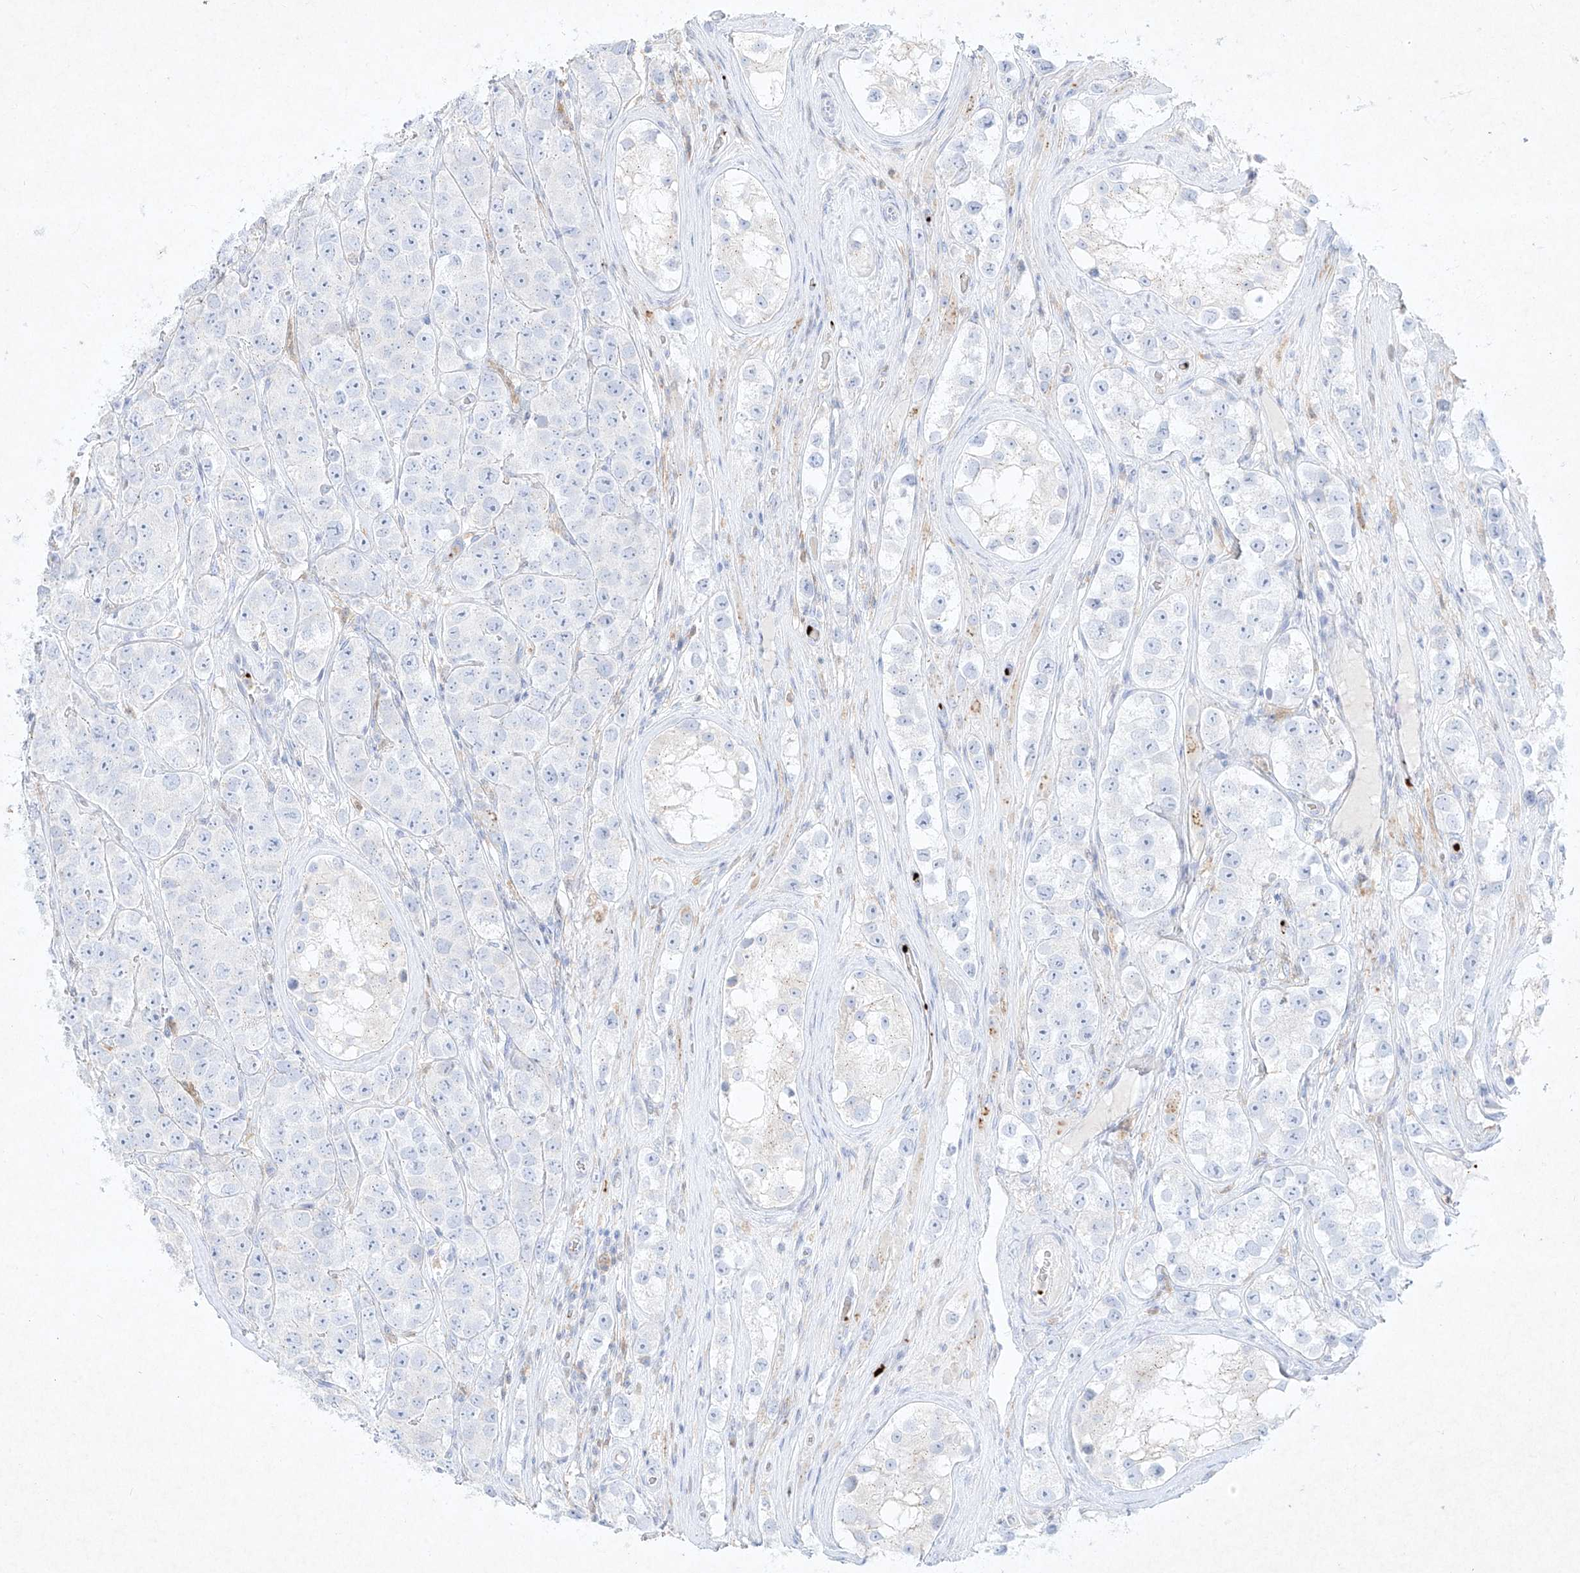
{"staining": {"intensity": "negative", "quantity": "none", "location": "none"}, "tissue": "testis cancer", "cell_type": "Tumor cells", "image_type": "cancer", "snomed": [{"axis": "morphology", "description": "Seminoma, NOS"}, {"axis": "topography", "description": "Testis"}], "caption": "An immunohistochemistry histopathology image of testis cancer (seminoma) is shown. There is no staining in tumor cells of testis cancer (seminoma).", "gene": "PLEK", "patient": {"sex": "male", "age": 28}}